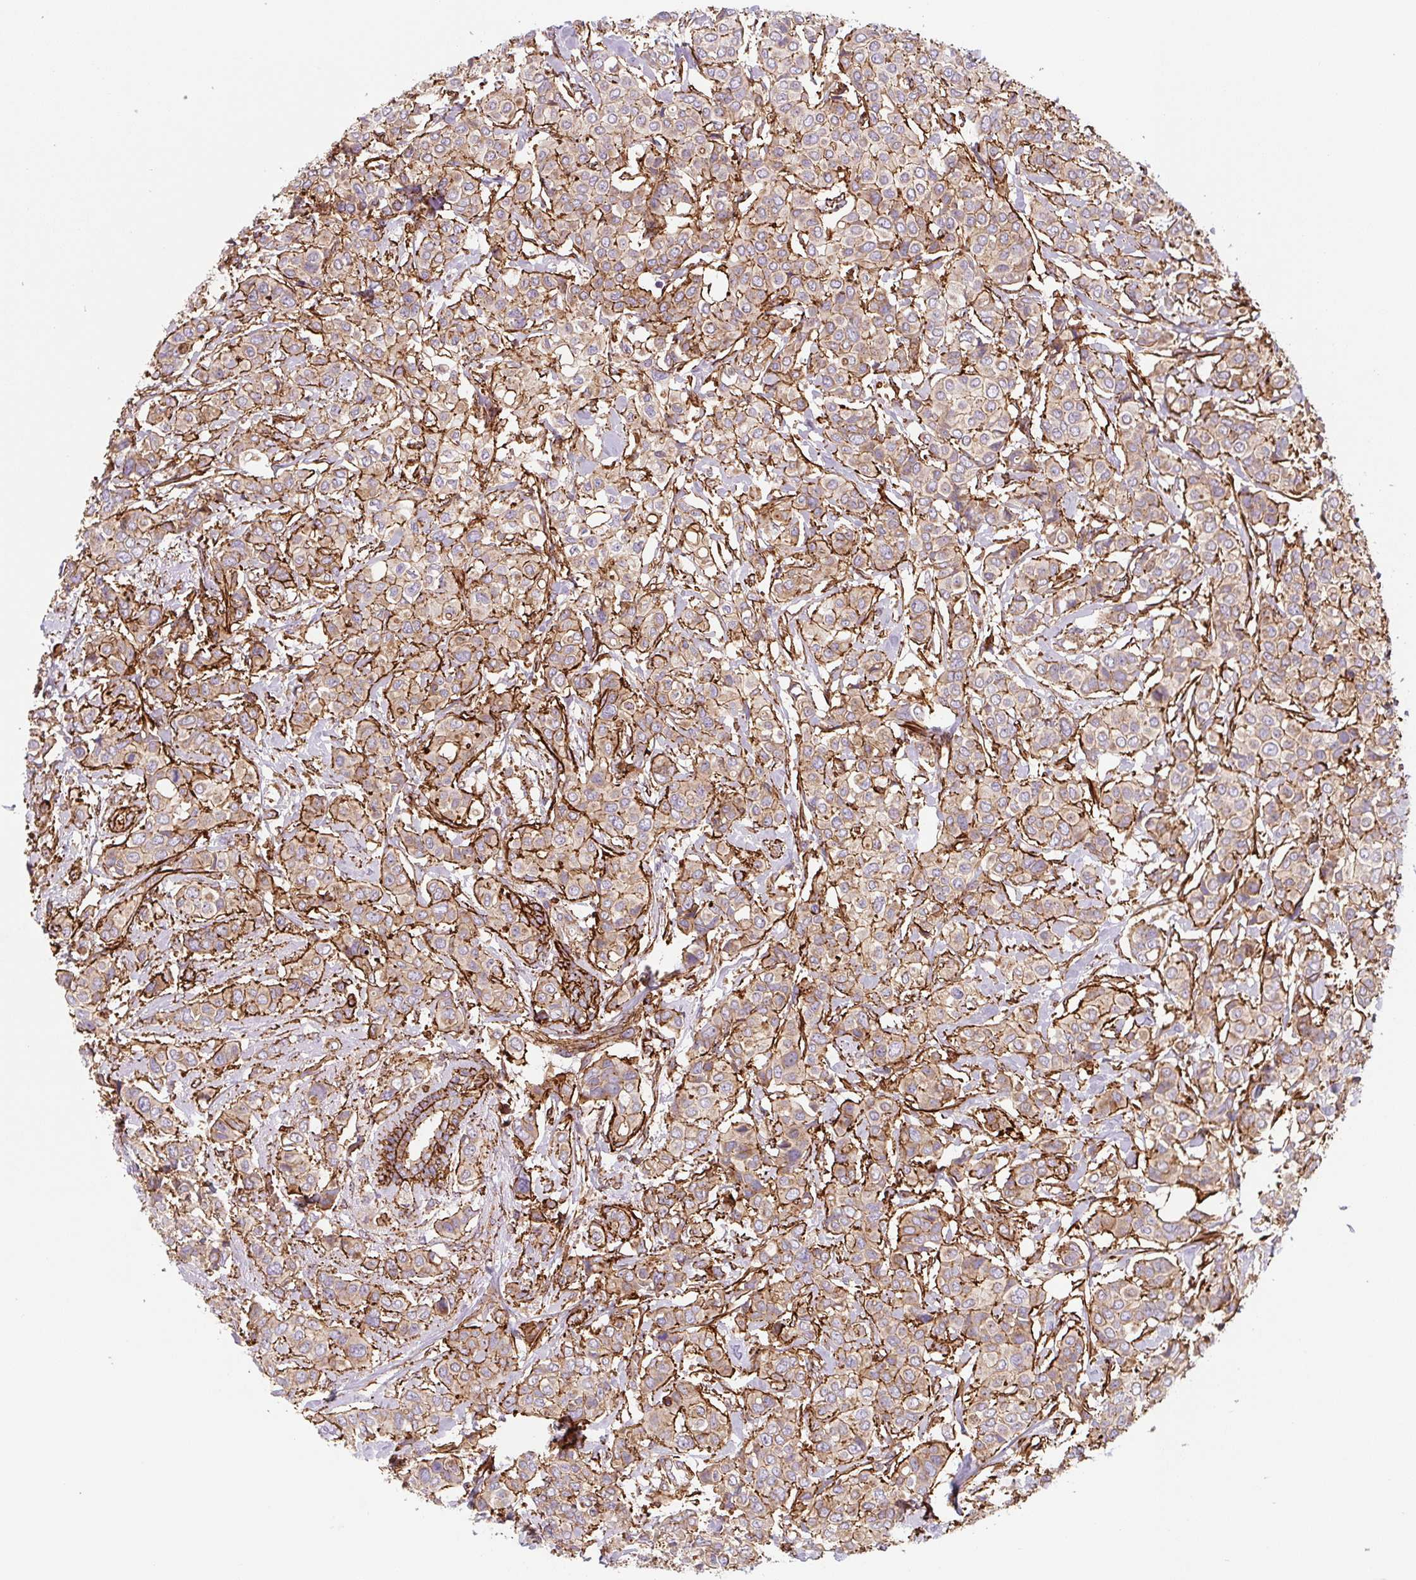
{"staining": {"intensity": "weak", "quantity": ">75%", "location": "cytoplasmic/membranous"}, "tissue": "breast cancer", "cell_type": "Tumor cells", "image_type": "cancer", "snomed": [{"axis": "morphology", "description": "Lobular carcinoma"}, {"axis": "topography", "description": "Breast"}], "caption": "IHC of human breast cancer (lobular carcinoma) shows low levels of weak cytoplasmic/membranous expression in about >75% of tumor cells. Immunohistochemistry (ihc) stains the protein of interest in brown and the nuclei are stained blue.", "gene": "DHFR2", "patient": {"sex": "female", "age": 51}}